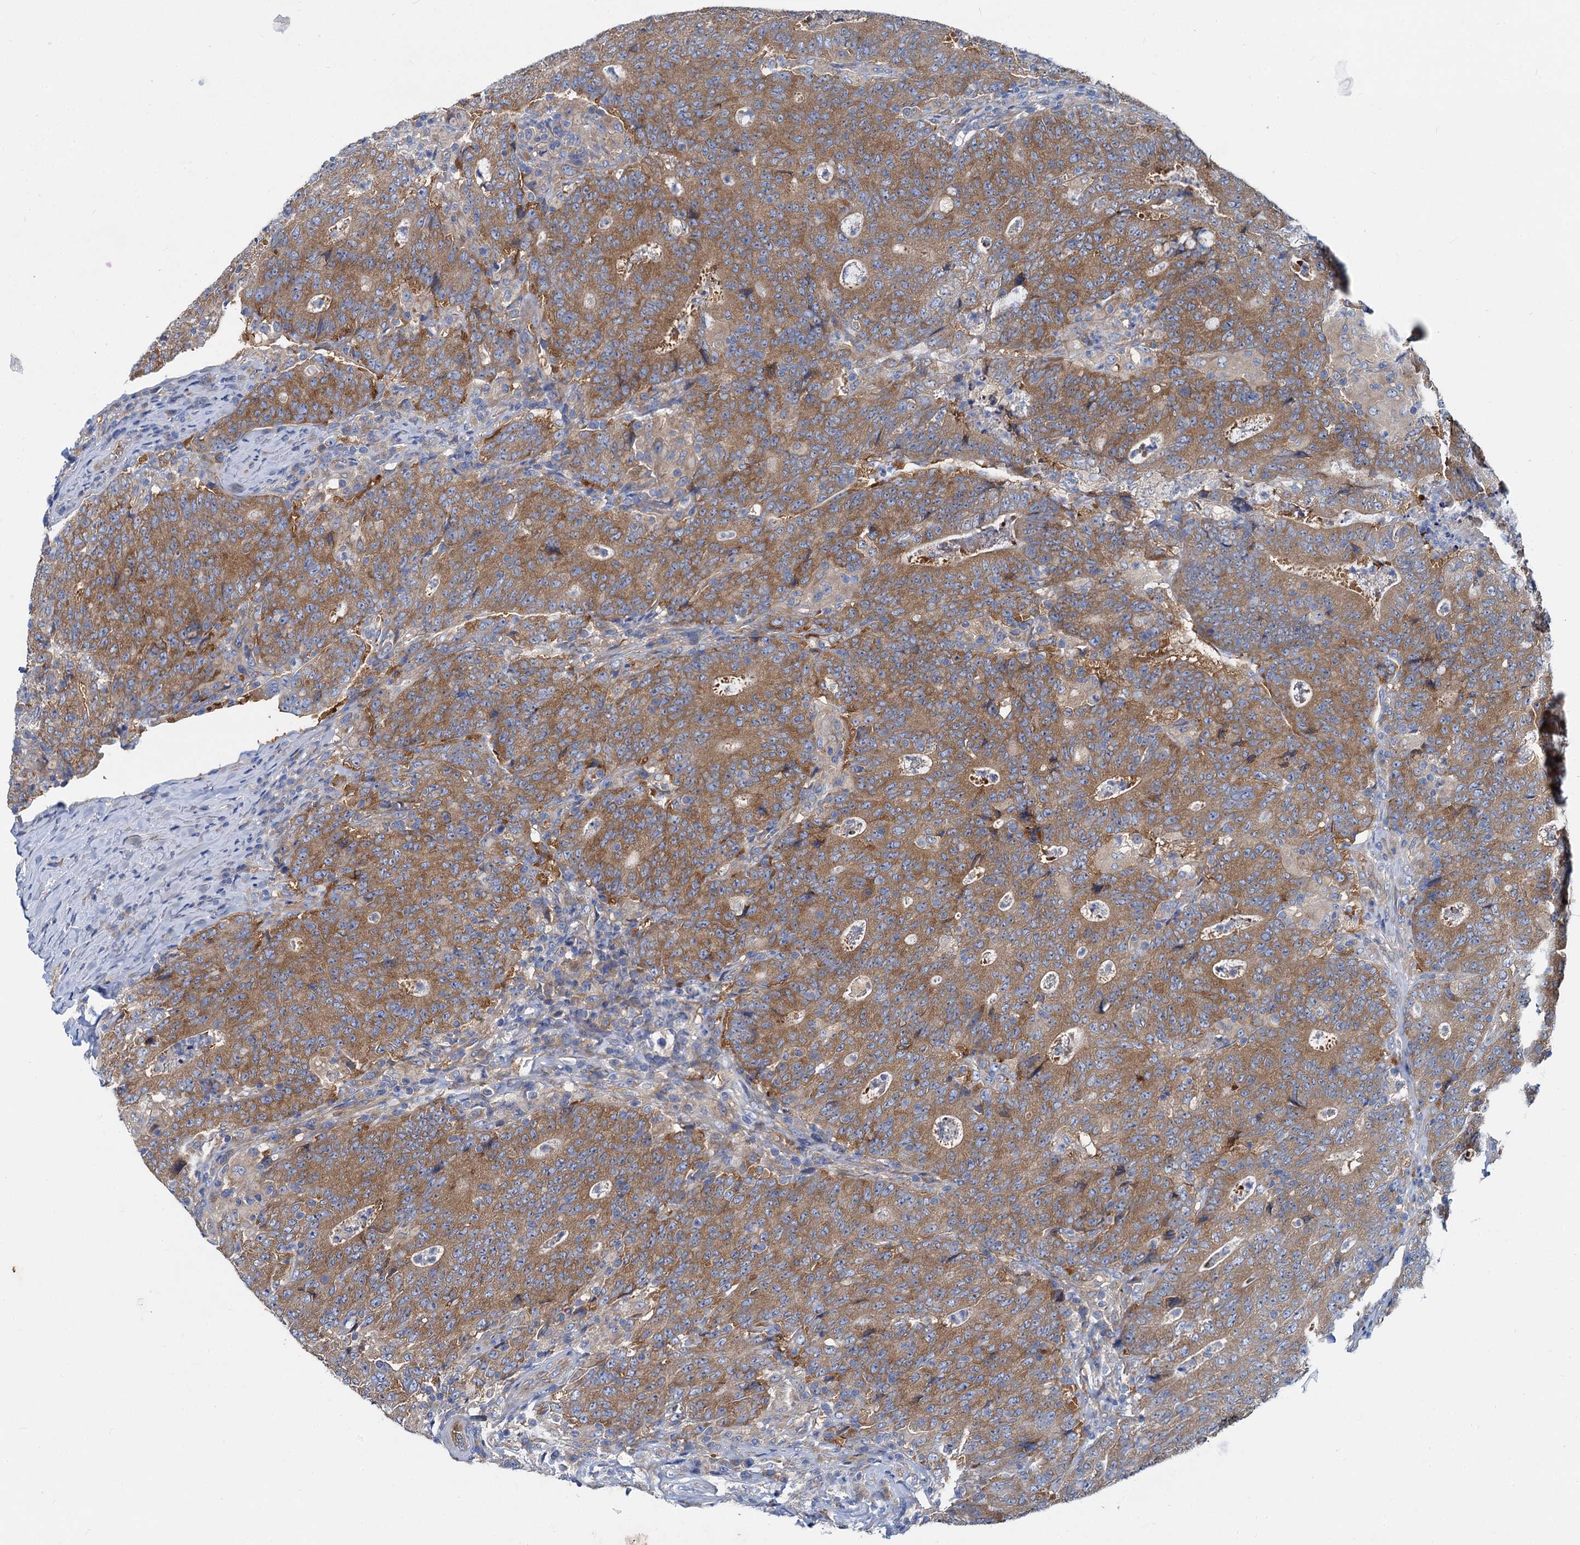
{"staining": {"intensity": "moderate", "quantity": ">75%", "location": "cytoplasmic/membranous"}, "tissue": "colorectal cancer", "cell_type": "Tumor cells", "image_type": "cancer", "snomed": [{"axis": "morphology", "description": "Adenocarcinoma, NOS"}, {"axis": "topography", "description": "Colon"}], "caption": "The photomicrograph shows staining of colorectal adenocarcinoma, revealing moderate cytoplasmic/membranous protein expression (brown color) within tumor cells.", "gene": "QARS1", "patient": {"sex": "female", "age": 75}}